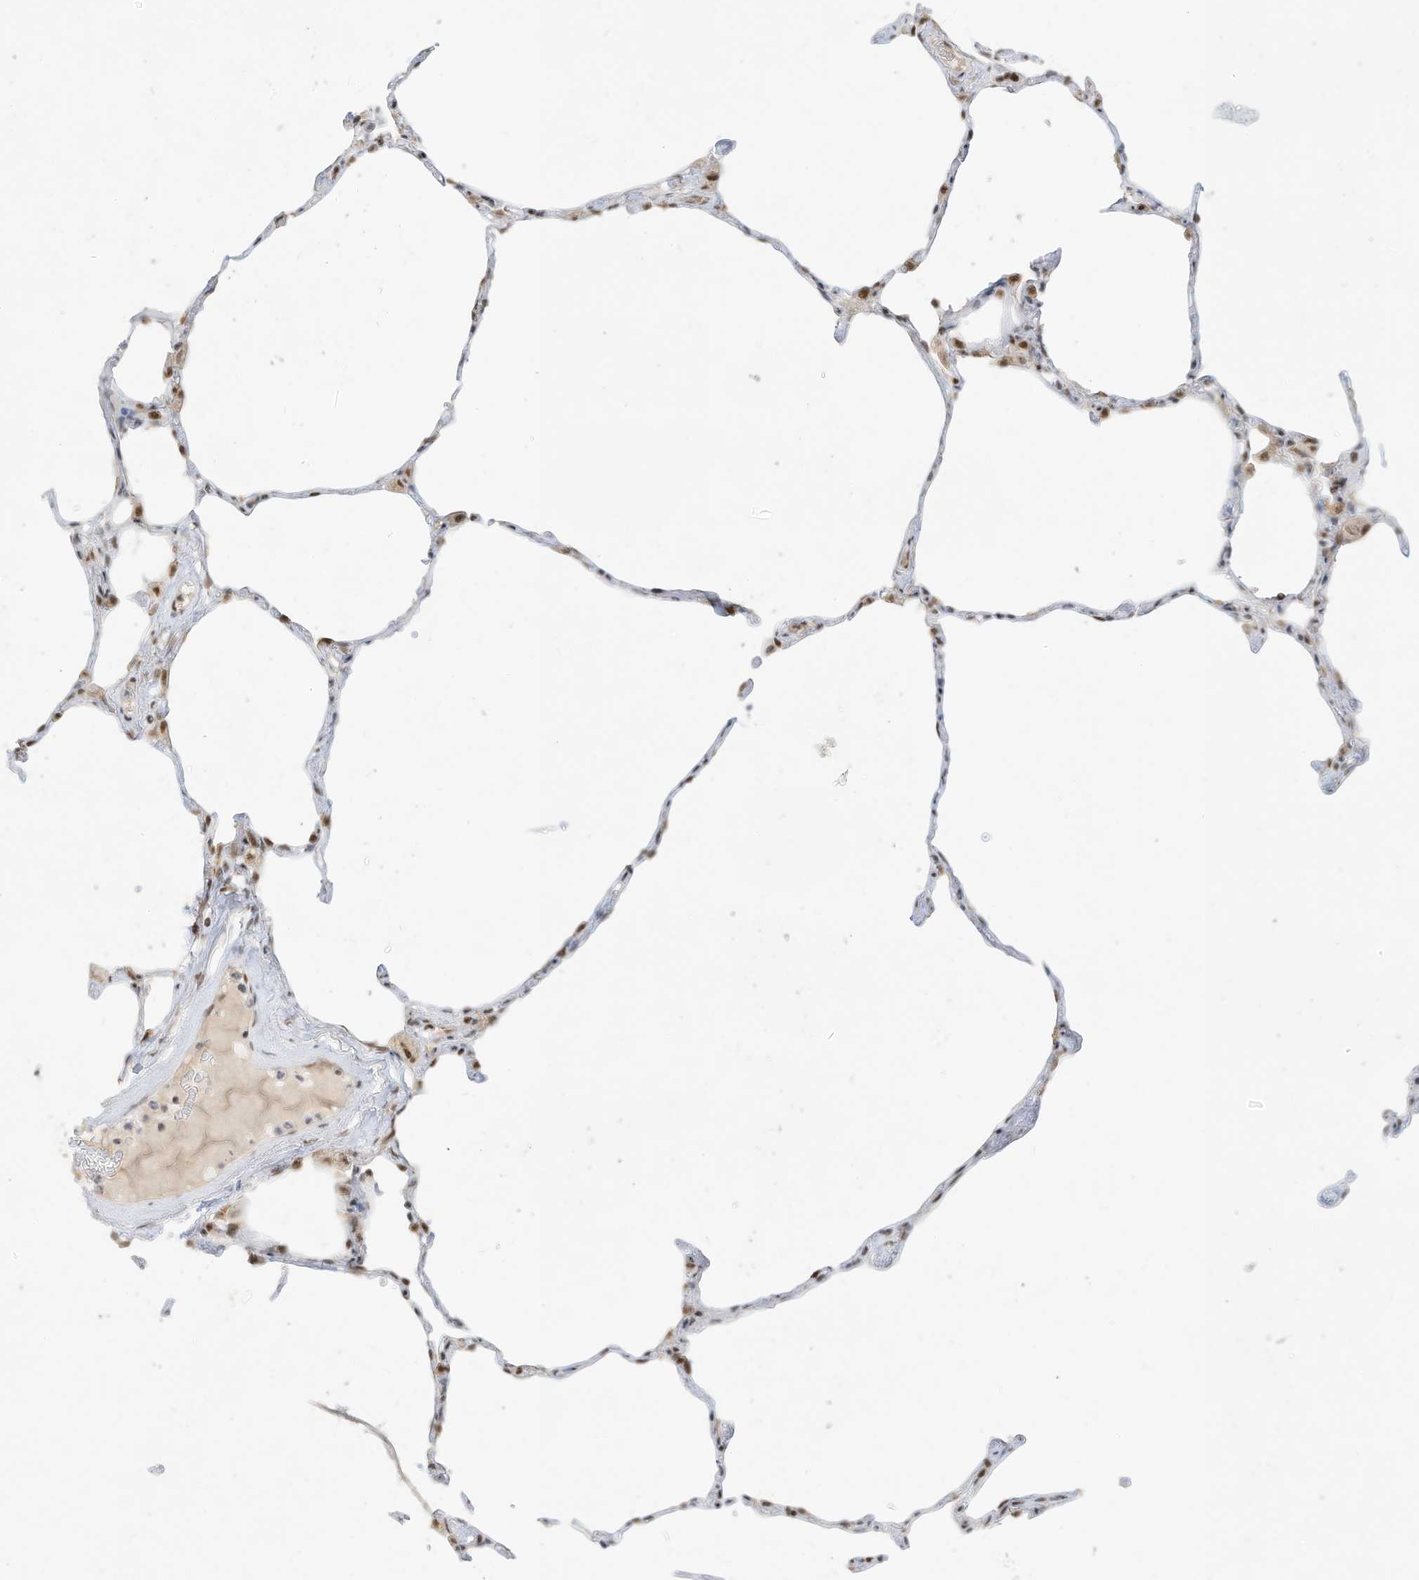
{"staining": {"intensity": "moderate", "quantity": "25%-75%", "location": "nuclear"}, "tissue": "lung", "cell_type": "Alveolar cells", "image_type": "normal", "snomed": [{"axis": "morphology", "description": "Normal tissue, NOS"}, {"axis": "topography", "description": "Lung"}], "caption": "Approximately 25%-75% of alveolar cells in benign human lung show moderate nuclear protein expression as visualized by brown immunohistochemical staining.", "gene": "NHSL1", "patient": {"sex": "male", "age": 65}}